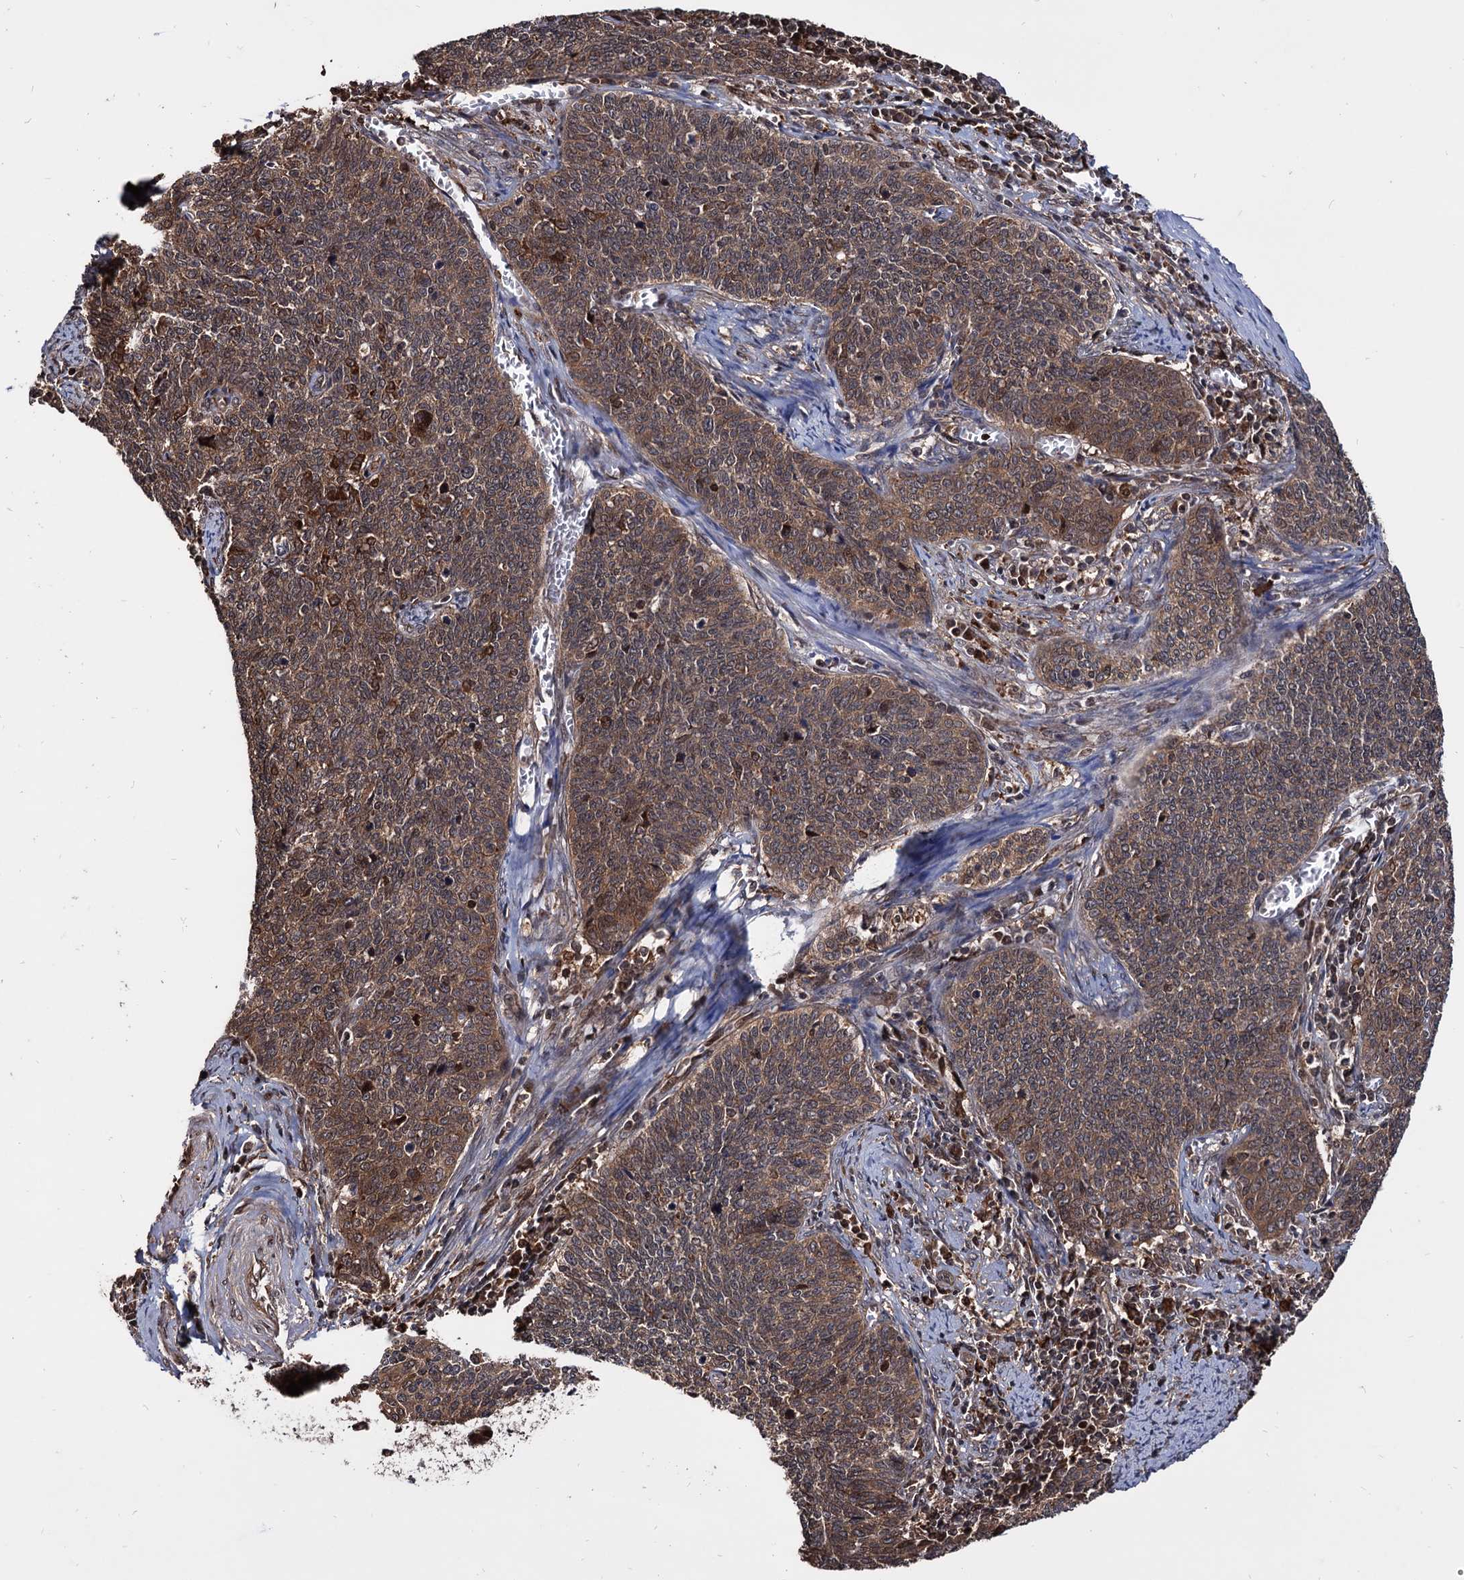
{"staining": {"intensity": "moderate", "quantity": ">75%", "location": "cytoplasmic/membranous"}, "tissue": "cervical cancer", "cell_type": "Tumor cells", "image_type": "cancer", "snomed": [{"axis": "morphology", "description": "Squamous cell carcinoma, NOS"}, {"axis": "topography", "description": "Cervix"}], "caption": "Tumor cells reveal medium levels of moderate cytoplasmic/membranous staining in about >75% of cells in cervical cancer.", "gene": "ANKRD12", "patient": {"sex": "female", "age": 39}}